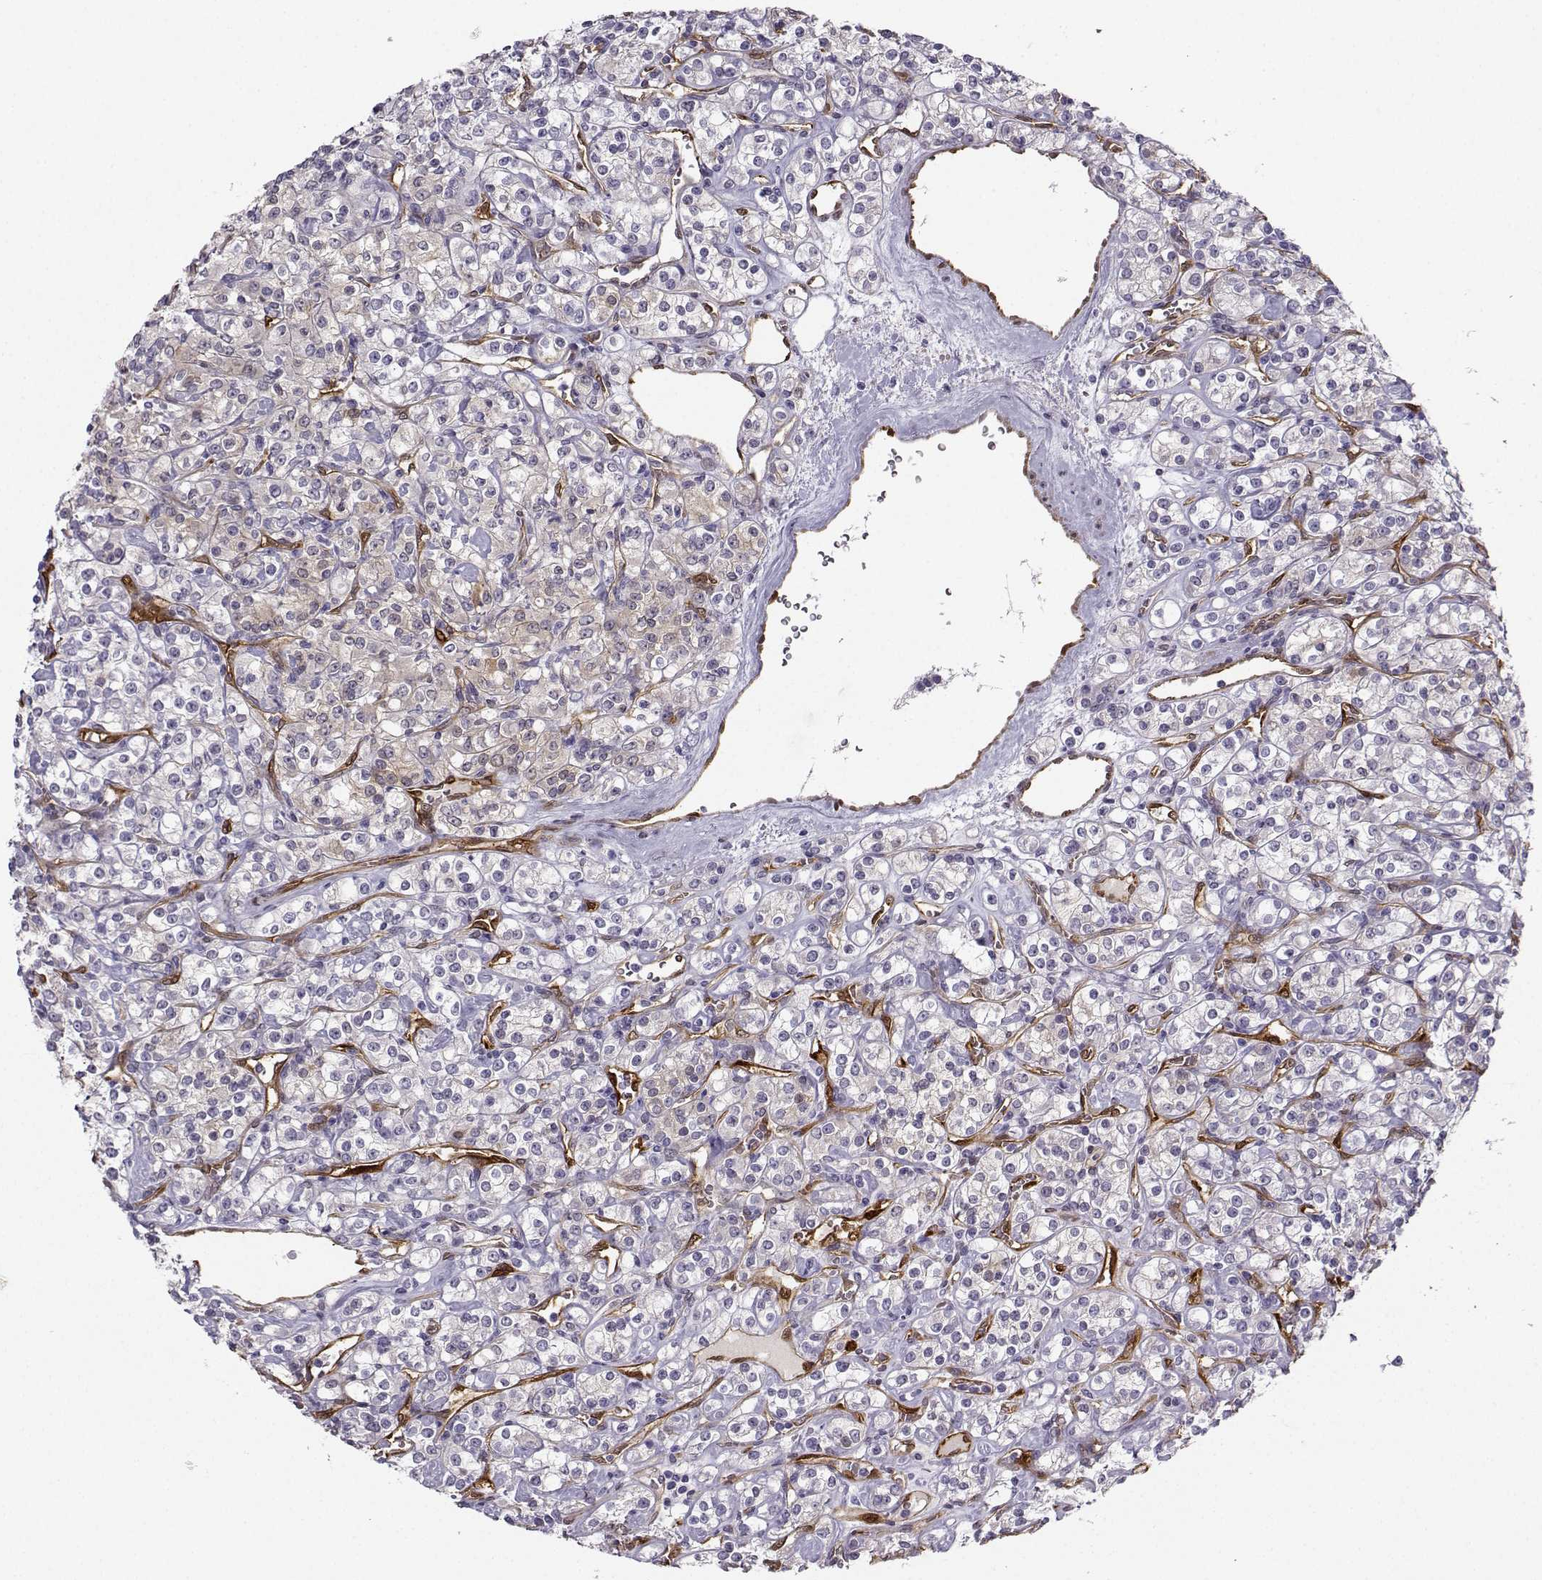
{"staining": {"intensity": "weak", "quantity": "<25%", "location": "cytoplasmic/membranous"}, "tissue": "renal cancer", "cell_type": "Tumor cells", "image_type": "cancer", "snomed": [{"axis": "morphology", "description": "Adenocarcinoma, NOS"}, {"axis": "topography", "description": "Kidney"}], "caption": "An immunohistochemistry micrograph of renal adenocarcinoma is shown. There is no staining in tumor cells of renal adenocarcinoma.", "gene": "NQO1", "patient": {"sex": "male", "age": 77}}